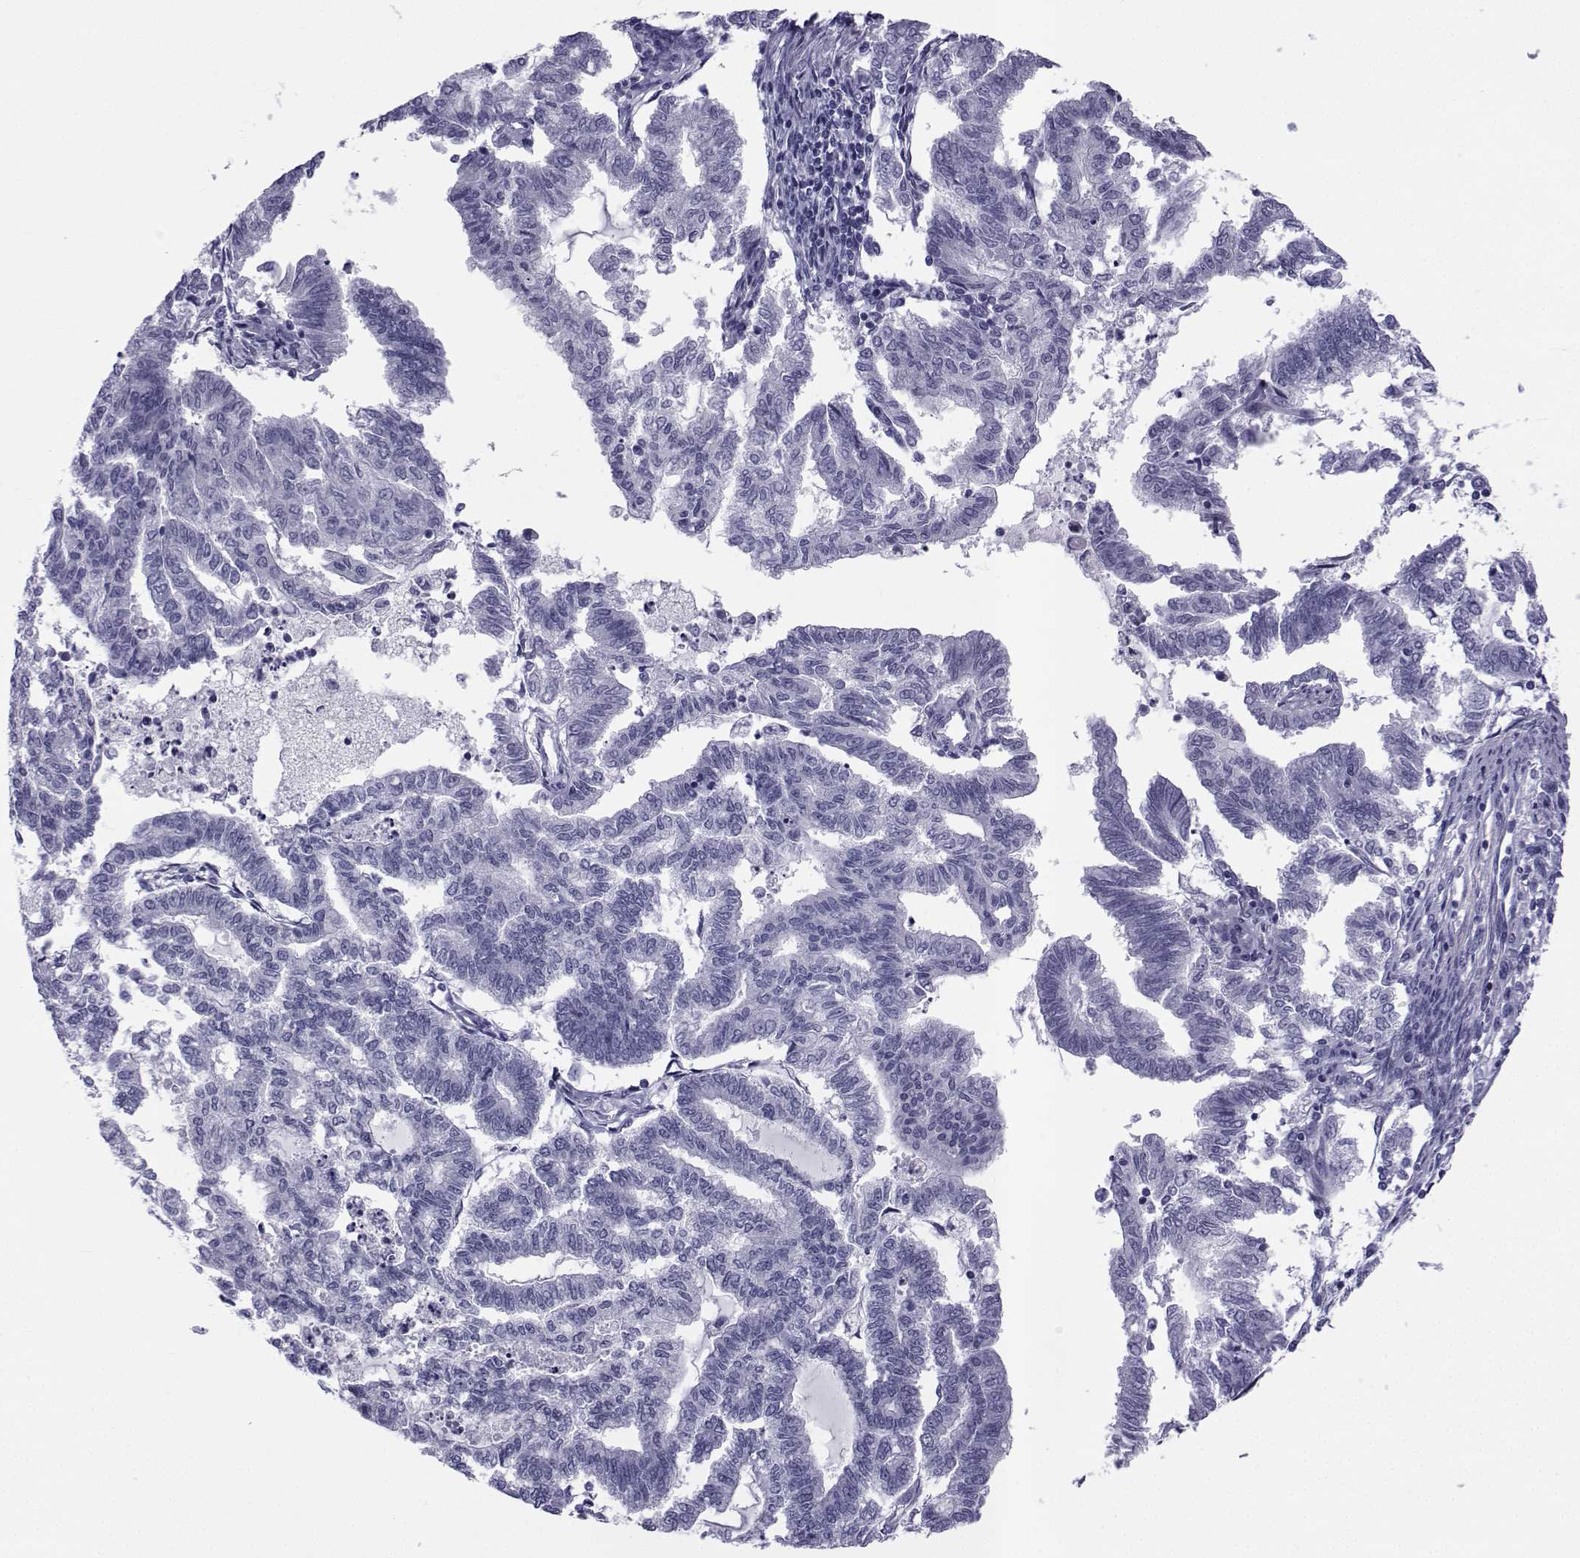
{"staining": {"intensity": "negative", "quantity": "none", "location": "none"}, "tissue": "endometrial cancer", "cell_type": "Tumor cells", "image_type": "cancer", "snomed": [{"axis": "morphology", "description": "Adenocarcinoma, NOS"}, {"axis": "topography", "description": "Endometrium"}], "caption": "Tumor cells are negative for protein expression in human endometrial cancer (adenocarcinoma).", "gene": "SPANXD", "patient": {"sex": "female", "age": 79}}